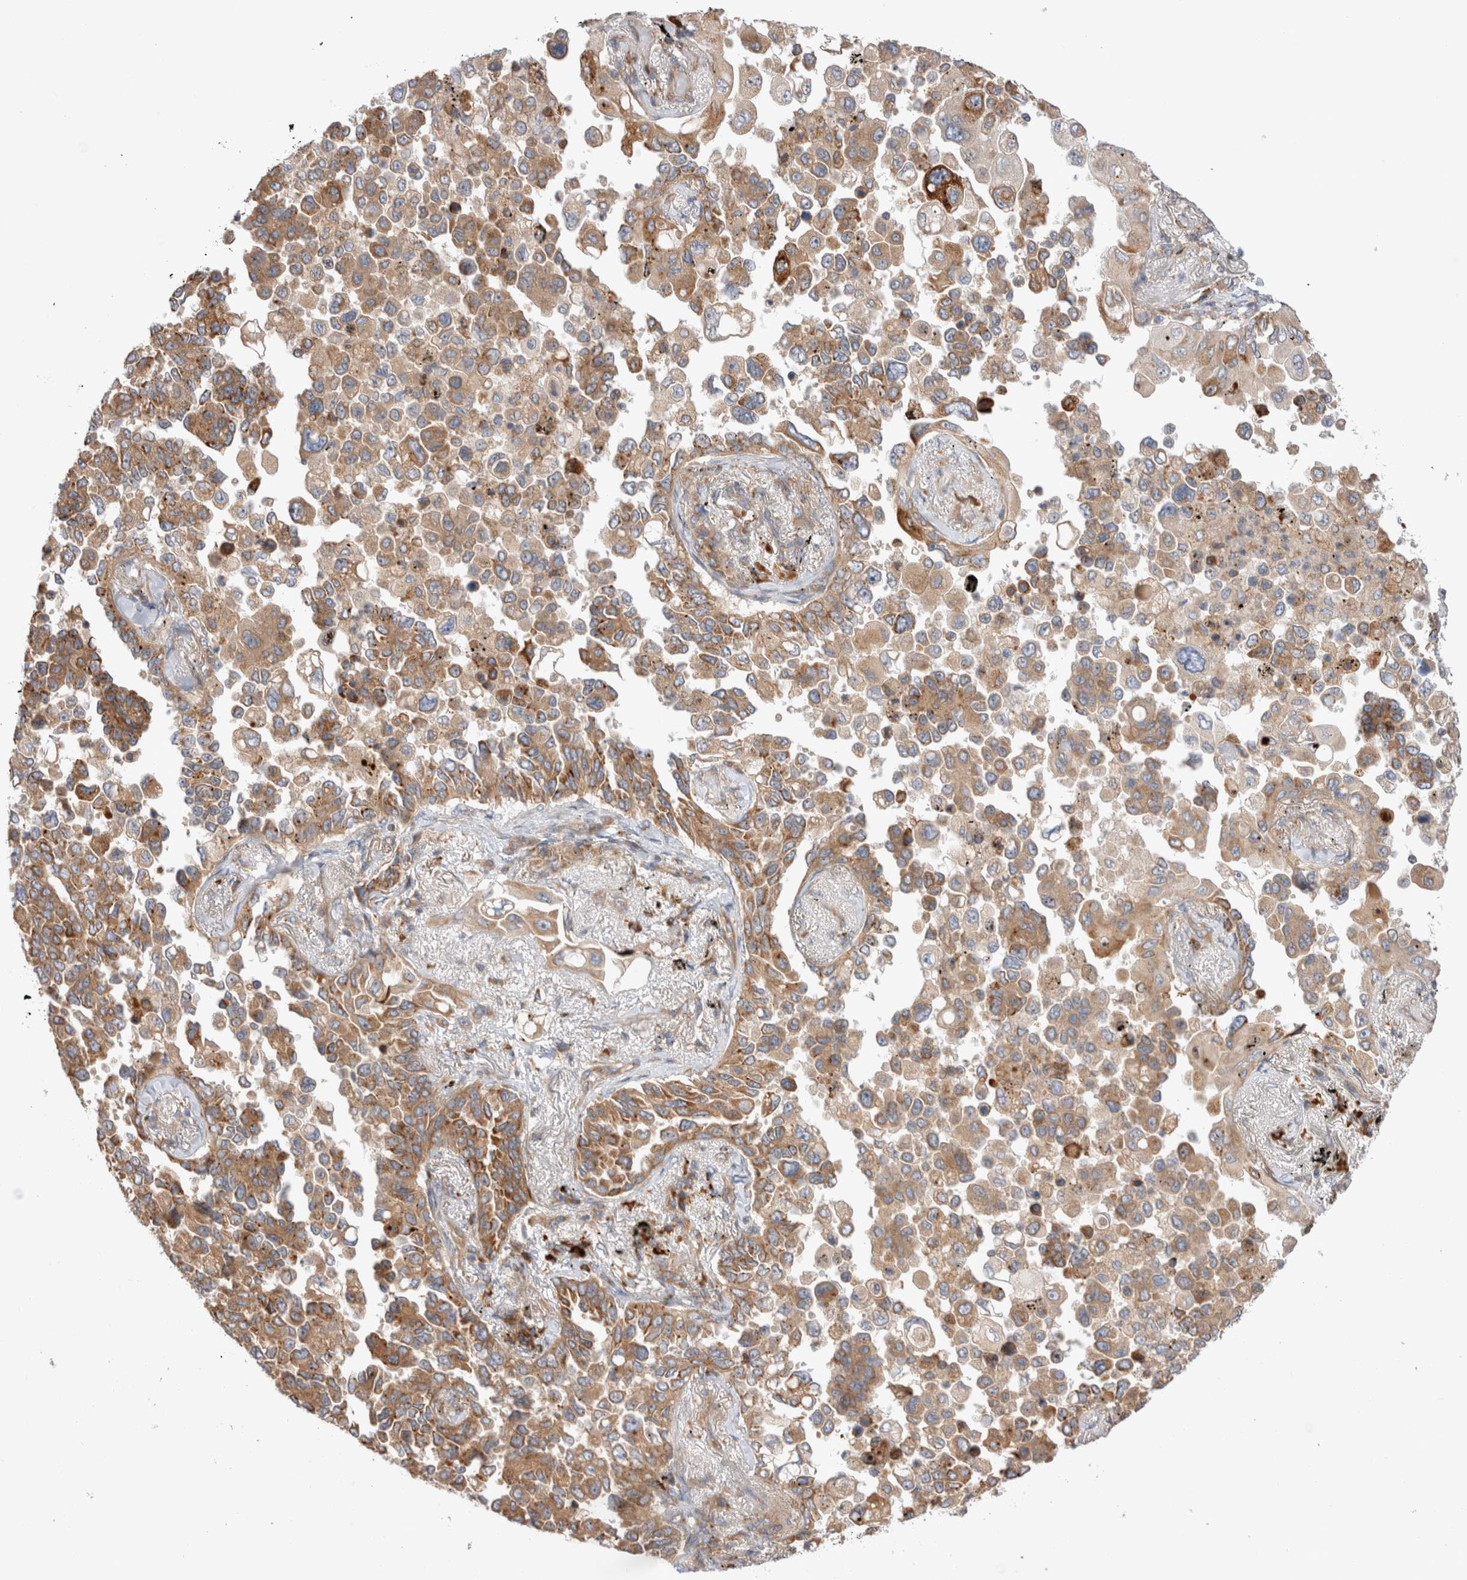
{"staining": {"intensity": "moderate", "quantity": "25%-75%", "location": "cytoplasmic/membranous"}, "tissue": "lung cancer", "cell_type": "Tumor cells", "image_type": "cancer", "snomed": [{"axis": "morphology", "description": "Adenocarcinoma, NOS"}, {"axis": "topography", "description": "Lung"}], "caption": "Protein expression analysis of lung cancer reveals moderate cytoplasmic/membranous expression in about 25%-75% of tumor cells.", "gene": "PDCD10", "patient": {"sex": "female", "age": 67}}